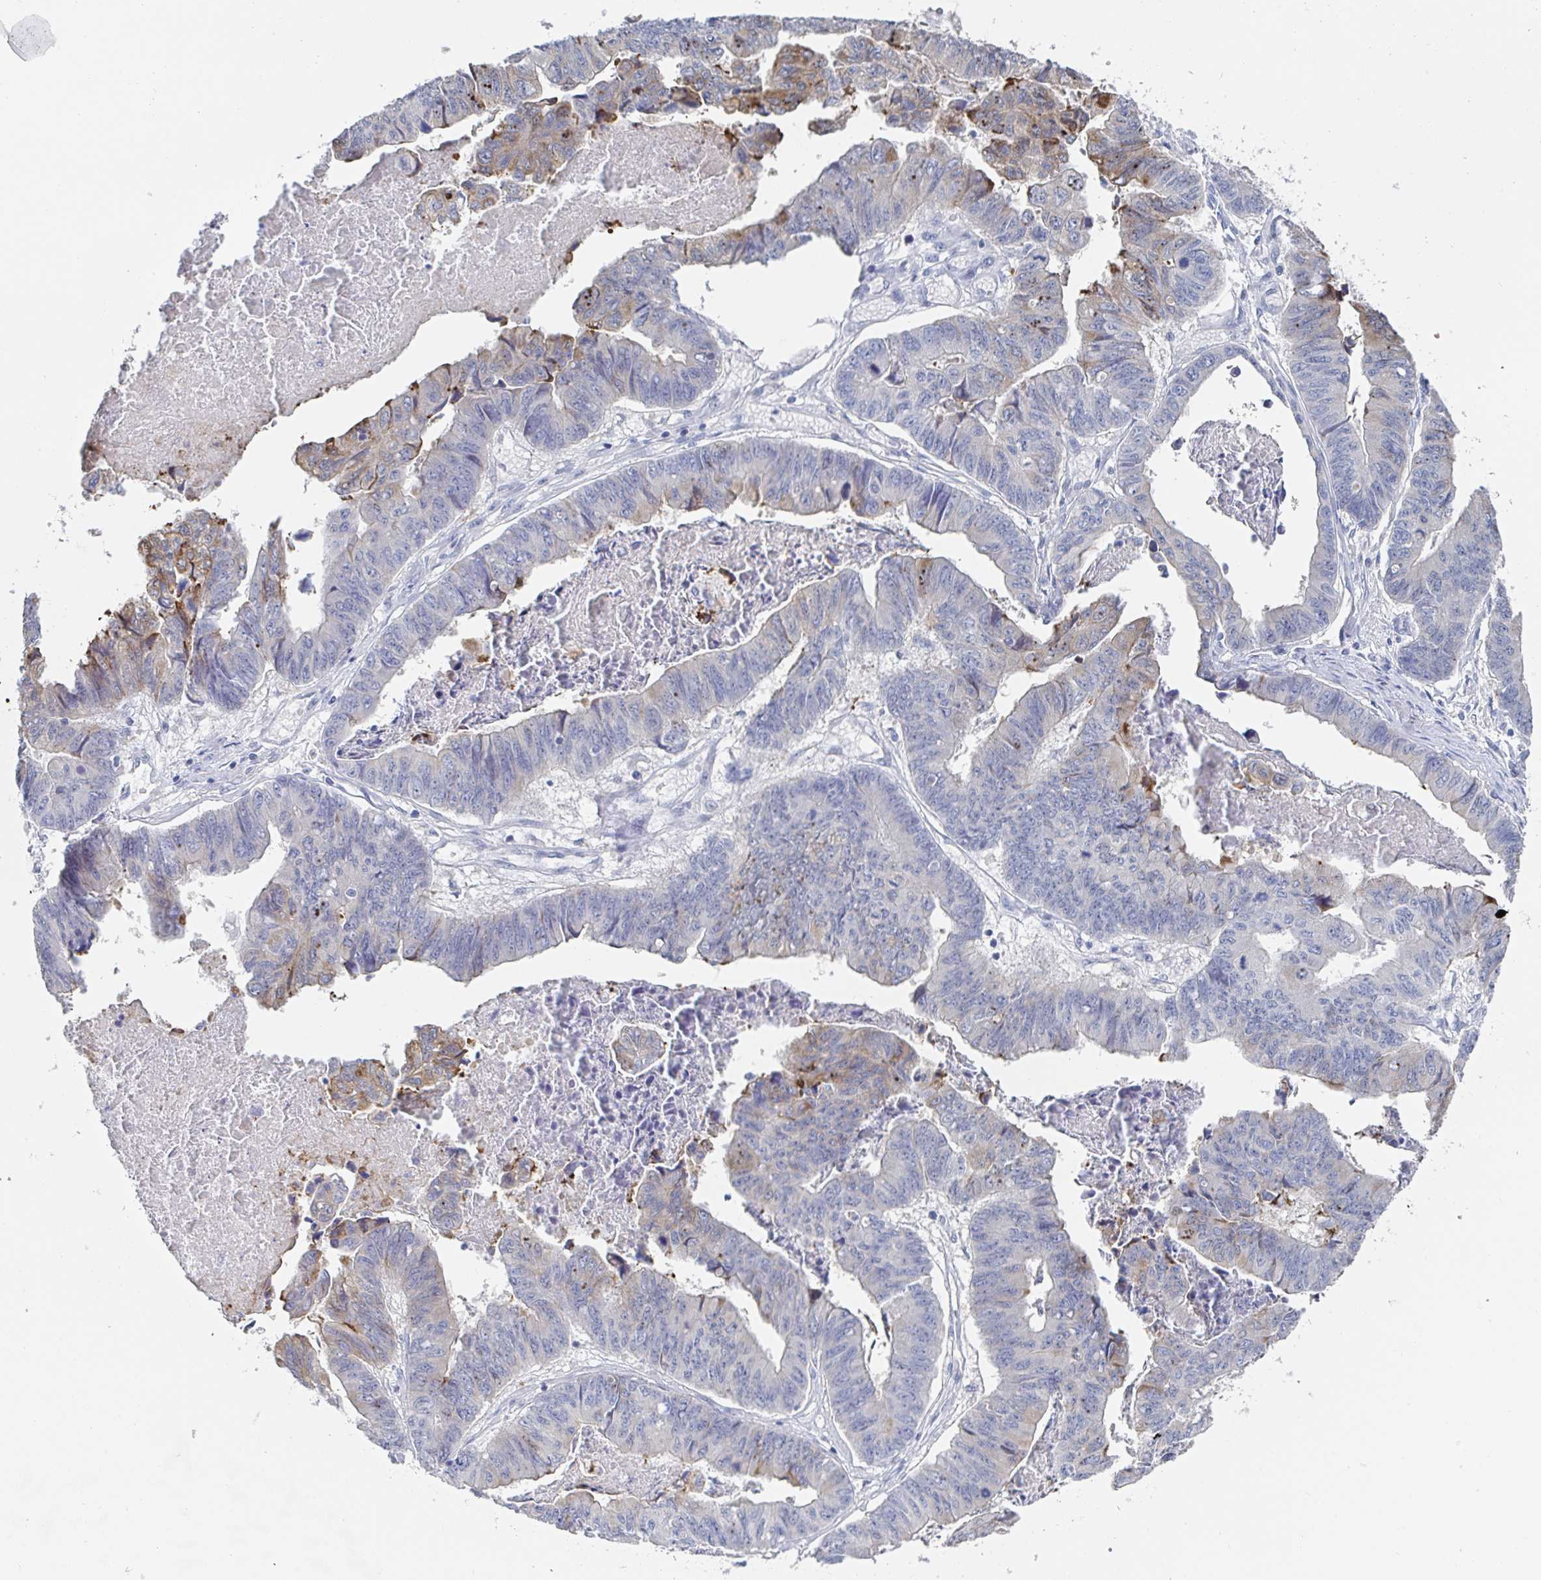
{"staining": {"intensity": "weak", "quantity": "<25%", "location": "cytoplasmic/membranous"}, "tissue": "stomach cancer", "cell_type": "Tumor cells", "image_type": "cancer", "snomed": [{"axis": "morphology", "description": "Adenocarcinoma, NOS"}, {"axis": "topography", "description": "Stomach, lower"}], "caption": "Immunohistochemical staining of stomach cancer demonstrates no significant staining in tumor cells.", "gene": "ZNF430", "patient": {"sex": "male", "age": 77}}